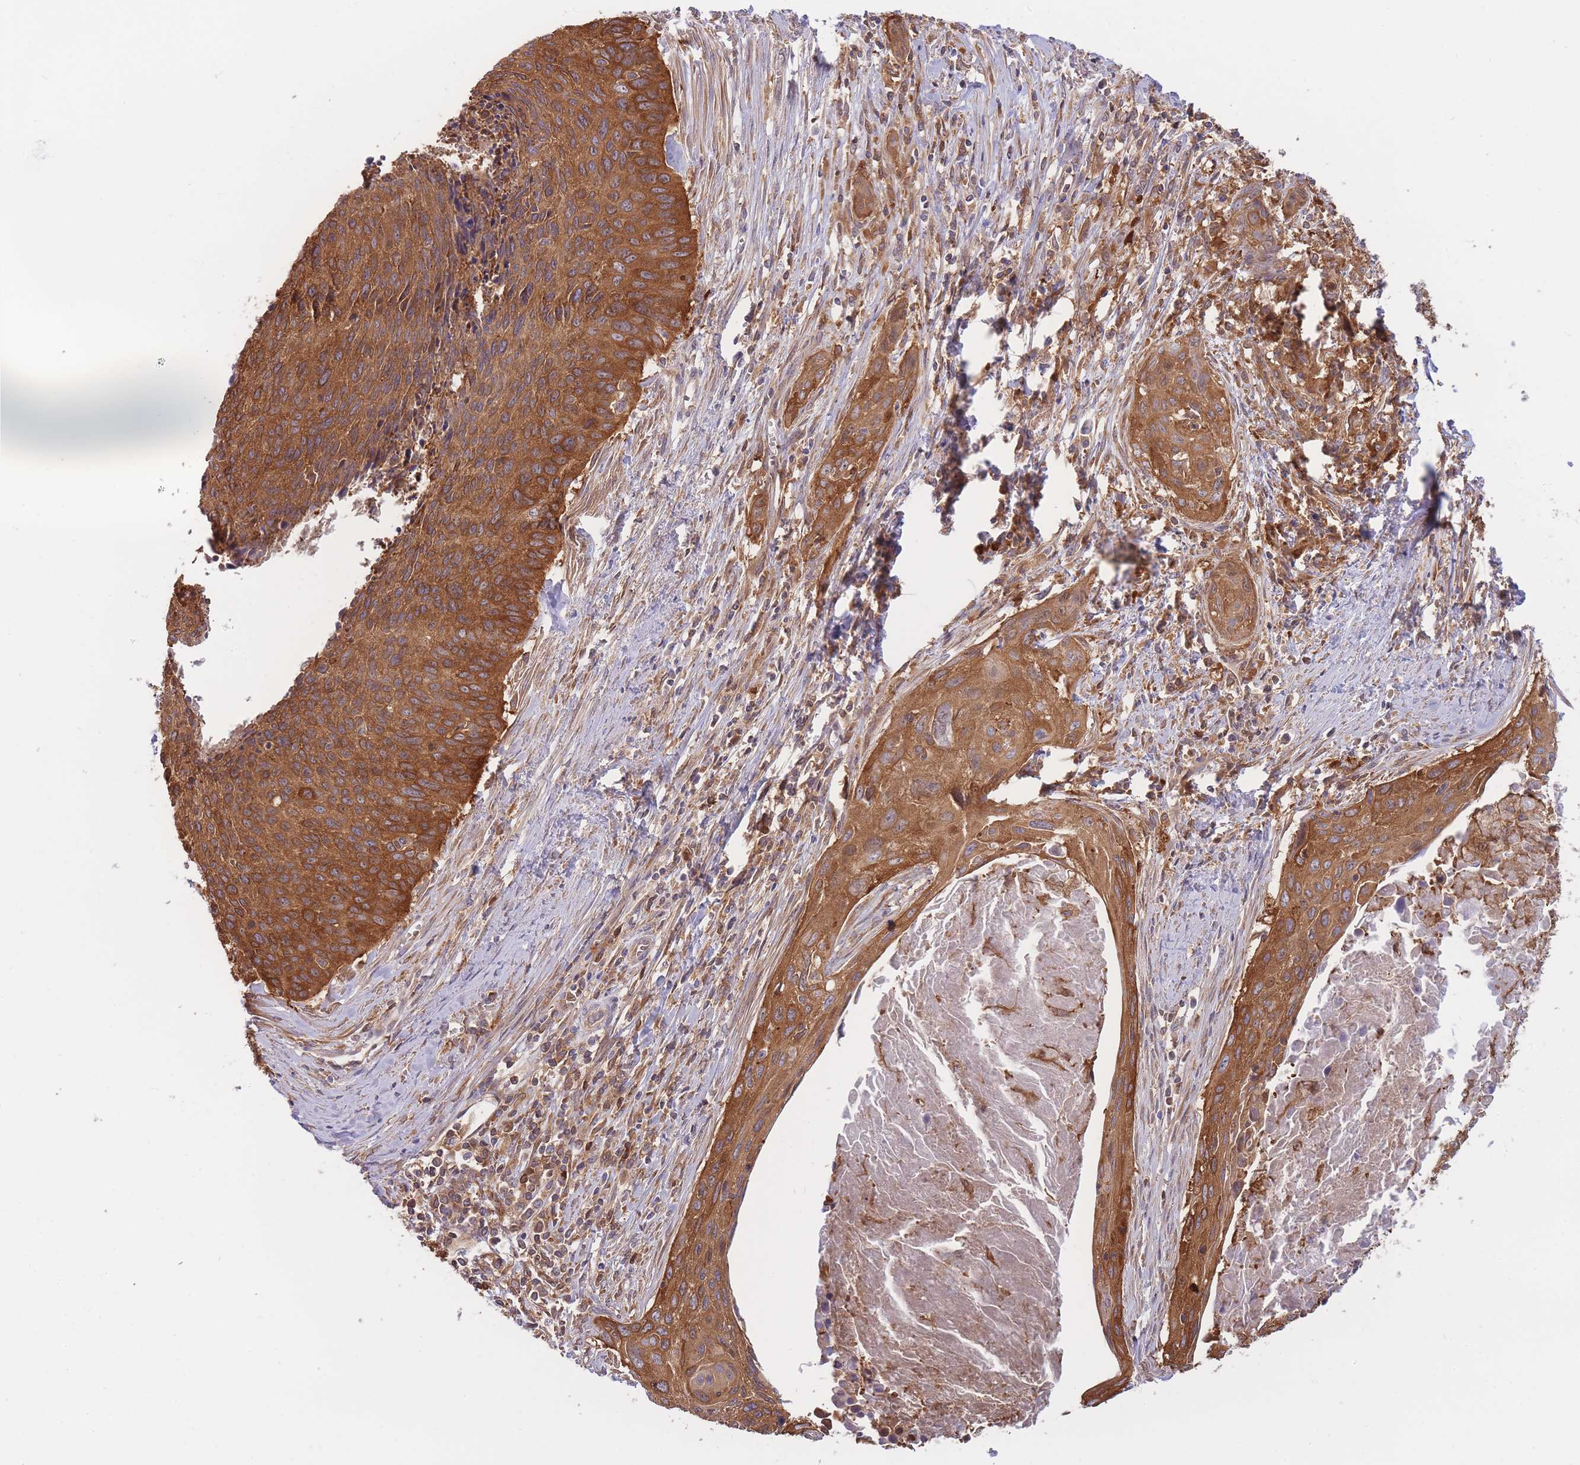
{"staining": {"intensity": "strong", "quantity": ">75%", "location": "cytoplasmic/membranous"}, "tissue": "cervical cancer", "cell_type": "Tumor cells", "image_type": "cancer", "snomed": [{"axis": "morphology", "description": "Squamous cell carcinoma, NOS"}, {"axis": "topography", "description": "Cervix"}], "caption": "A histopathology image of cervical cancer stained for a protein displays strong cytoplasmic/membranous brown staining in tumor cells.", "gene": "SLC4A9", "patient": {"sex": "female", "age": 55}}